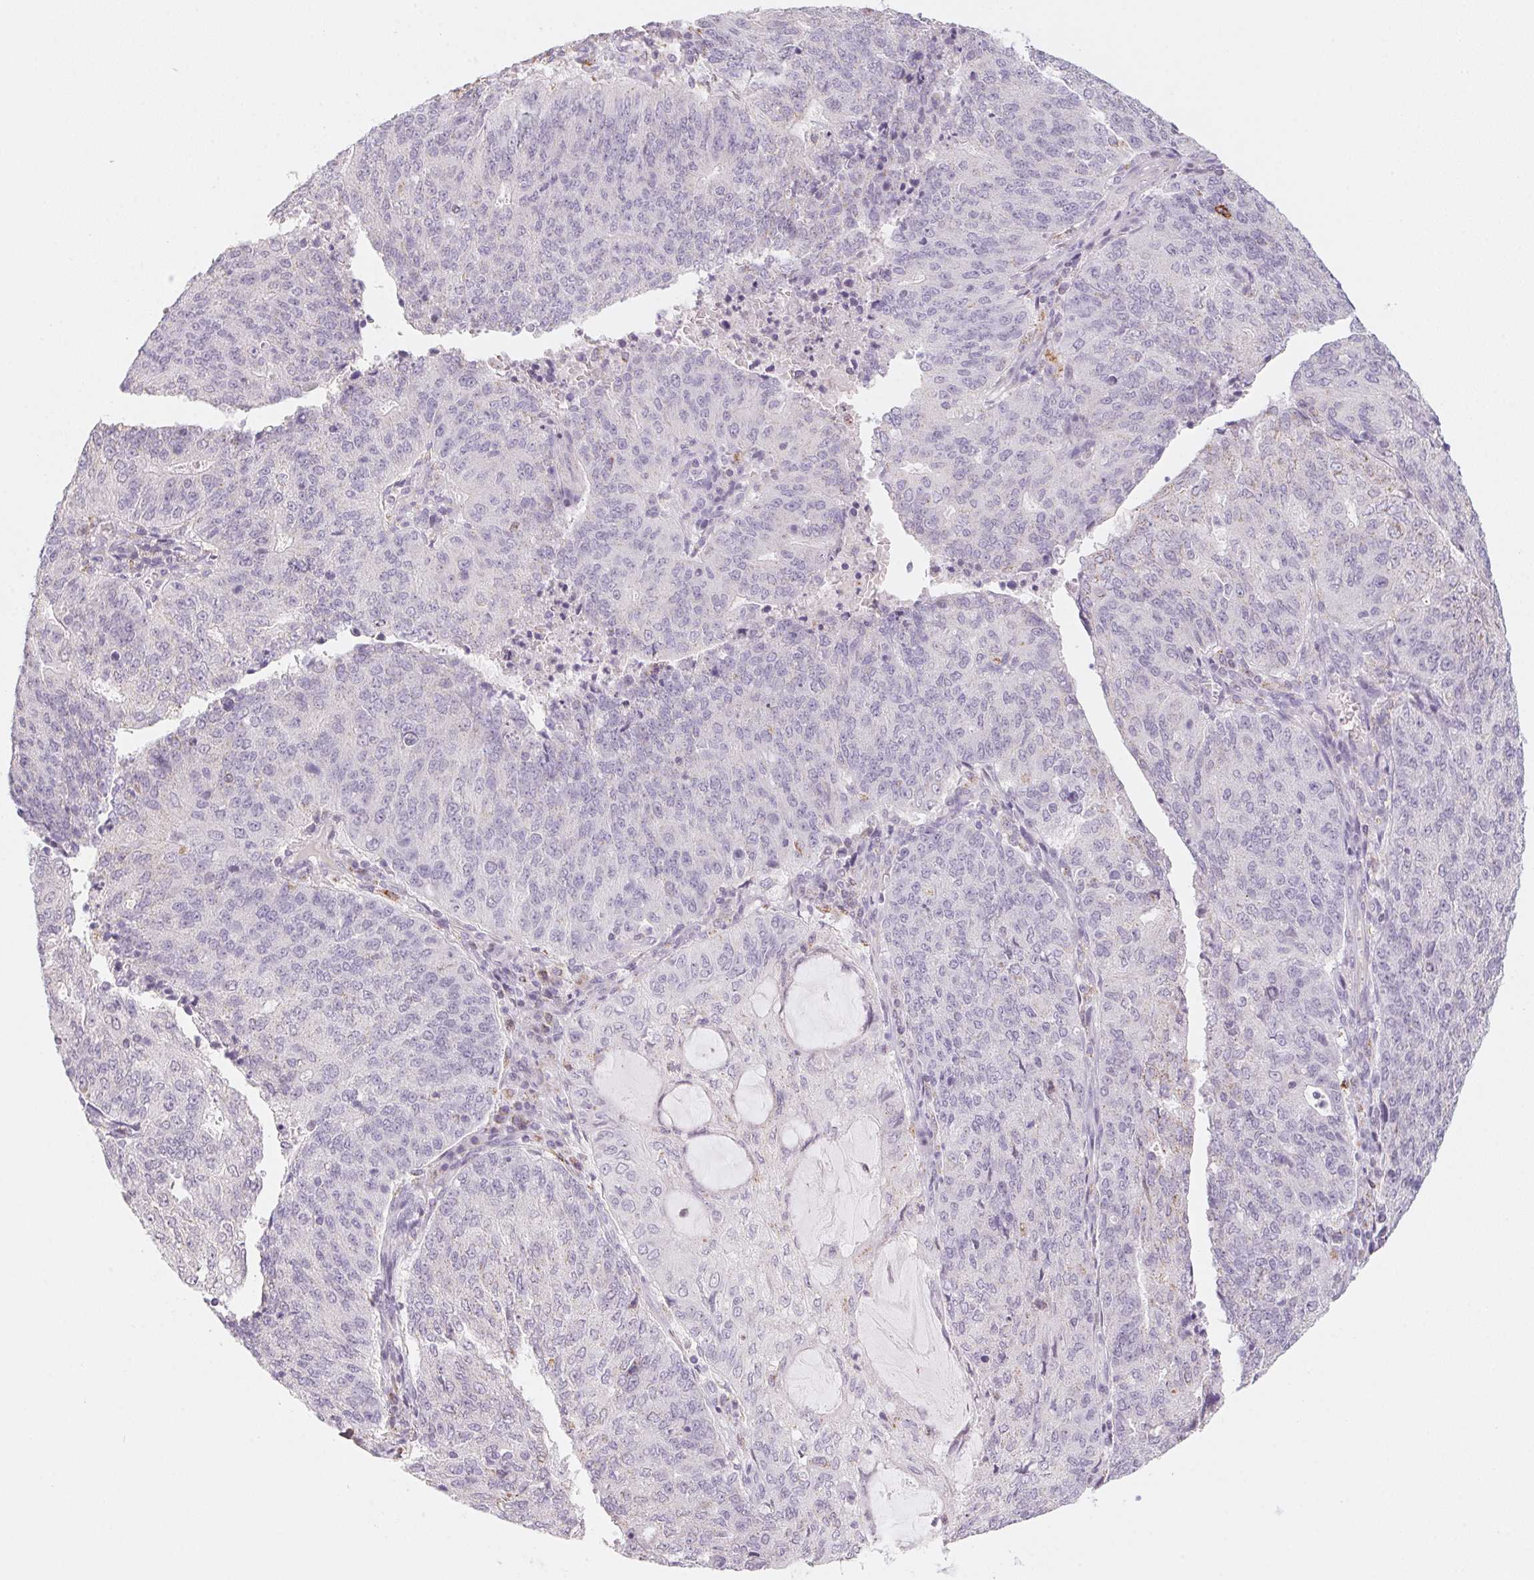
{"staining": {"intensity": "negative", "quantity": "none", "location": "none"}, "tissue": "endometrial cancer", "cell_type": "Tumor cells", "image_type": "cancer", "snomed": [{"axis": "morphology", "description": "Adenocarcinoma, NOS"}, {"axis": "topography", "description": "Endometrium"}], "caption": "There is no significant staining in tumor cells of endometrial adenocarcinoma. The staining was performed using DAB to visualize the protein expression in brown, while the nuclei were stained in blue with hematoxylin (Magnification: 20x).", "gene": "PRPH", "patient": {"sex": "female", "age": 82}}